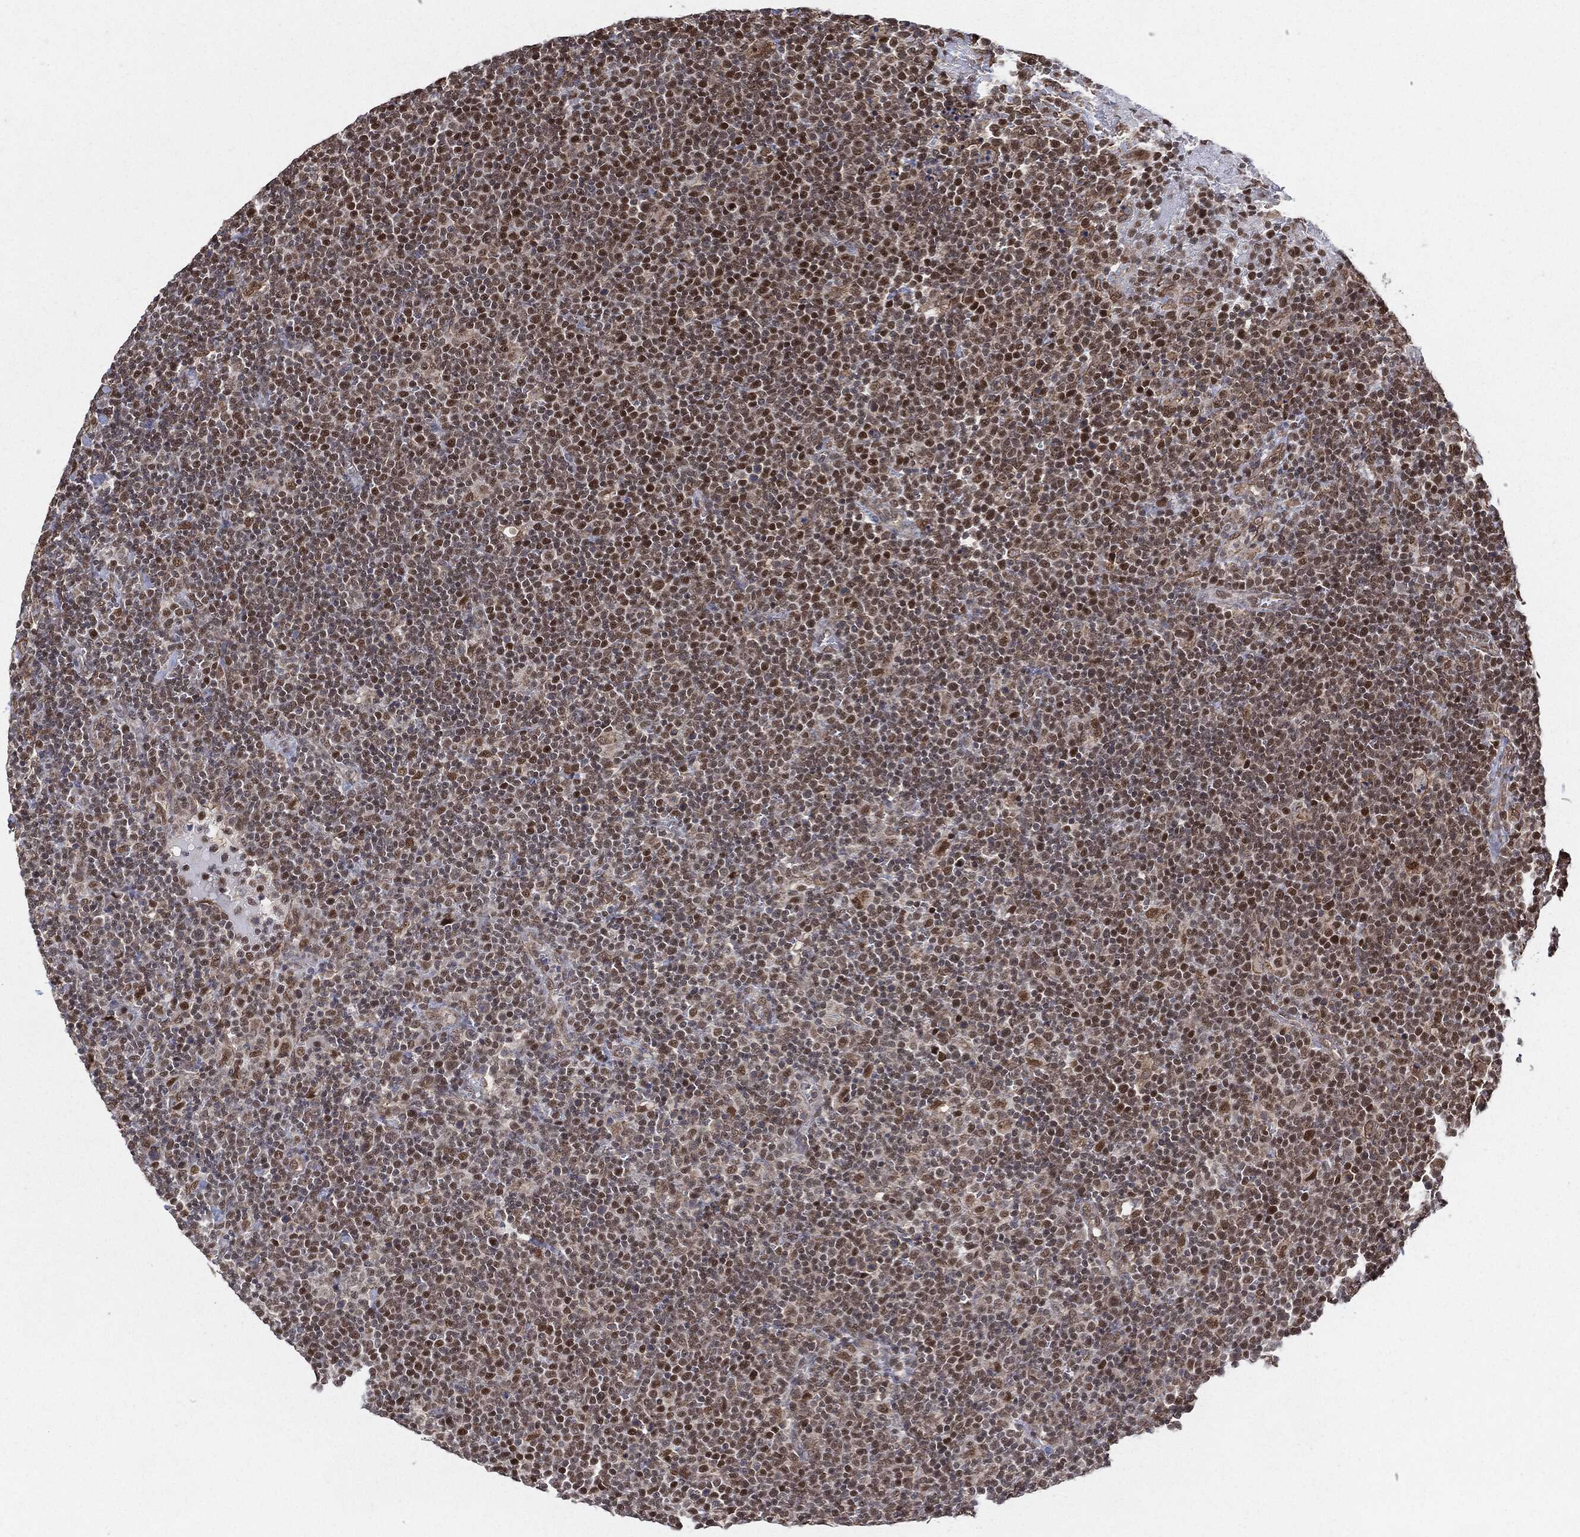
{"staining": {"intensity": "strong", "quantity": "<25%", "location": "nuclear"}, "tissue": "lymphoma", "cell_type": "Tumor cells", "image_type": "cancer", "snomed": [{"axis": "morphology", "description": "Malignant lymphoma, non-Hodgkin's type, High grade"}, {"axis": "topography", "description": "Lymph node"}], "caption": "Immunohistochemistry image of neoplastic tissue: lymphoma stained using immunohistochemistry (IHC) exhibits medium levels of strong protein expression localized specifically in the nuclear of tumor cells, appearing as a nuclear brown color.", "gene": "TP53RK", "patient": {"sex": "male", "age": 61}}